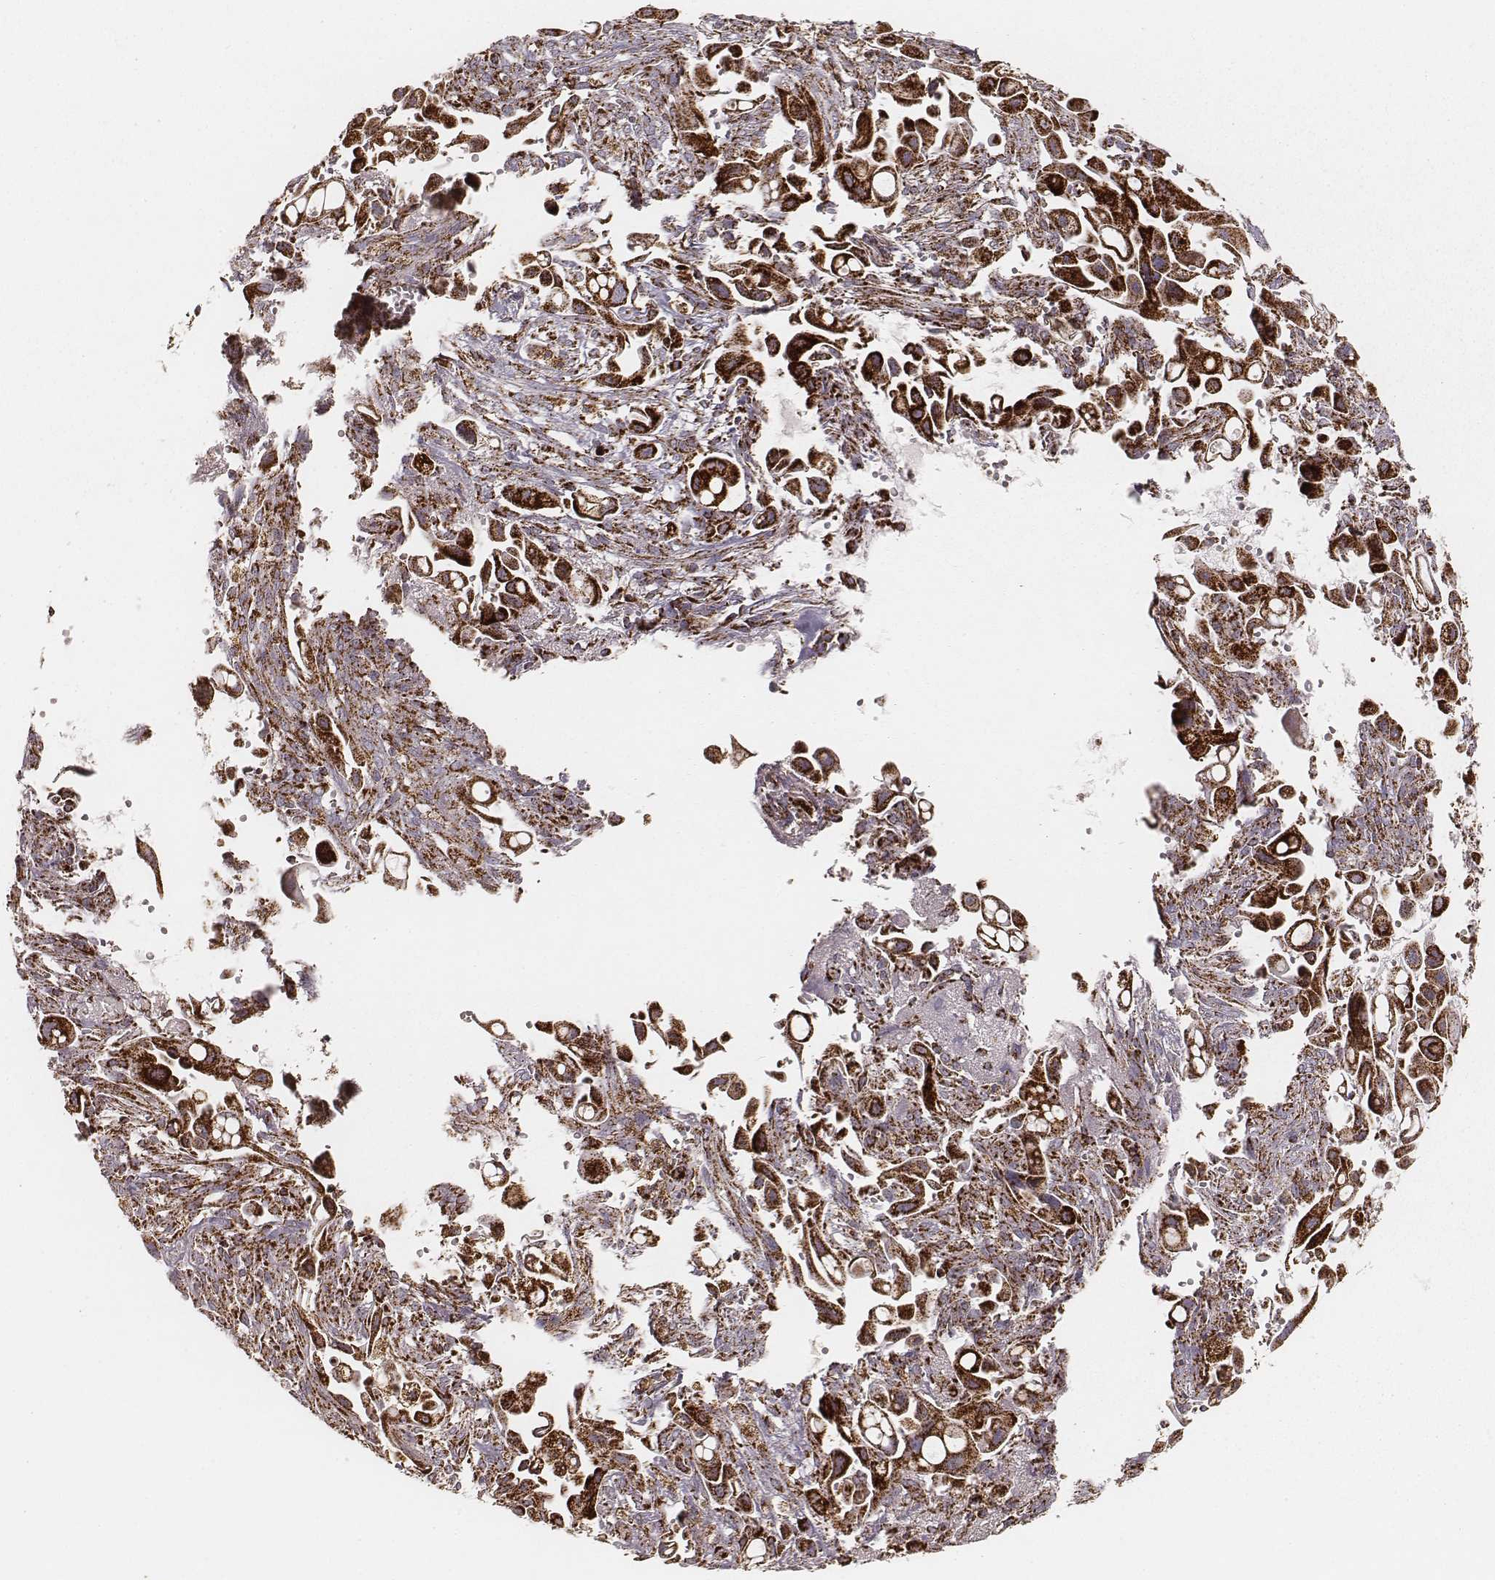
{"staining": {"intensity": "strong", "quantity": ">75%", "location": "cytoplasmic/membranous"}, "tissue": "pancreatic cancer", "cell_type": "Tumor cells", "image_type": "cancer", "snomed": [{"axis": "morphology", "description": "Adenocarcinoma, NOS"}, {"axis": "topography", "description": "Pancreas"}], "caption": "Protein staining shows strong cytoplasmic/membranous expression in approximately >75% of tumor cells in pancreatic adenocarcinoma. The staining was performed using DAB to visualize the protein expression in brown, while the nuclei were stained in blue with hematoxylin (Magnification: 20x).", "gene": "CS", "patient": {"sex": "male", "age": 50}}